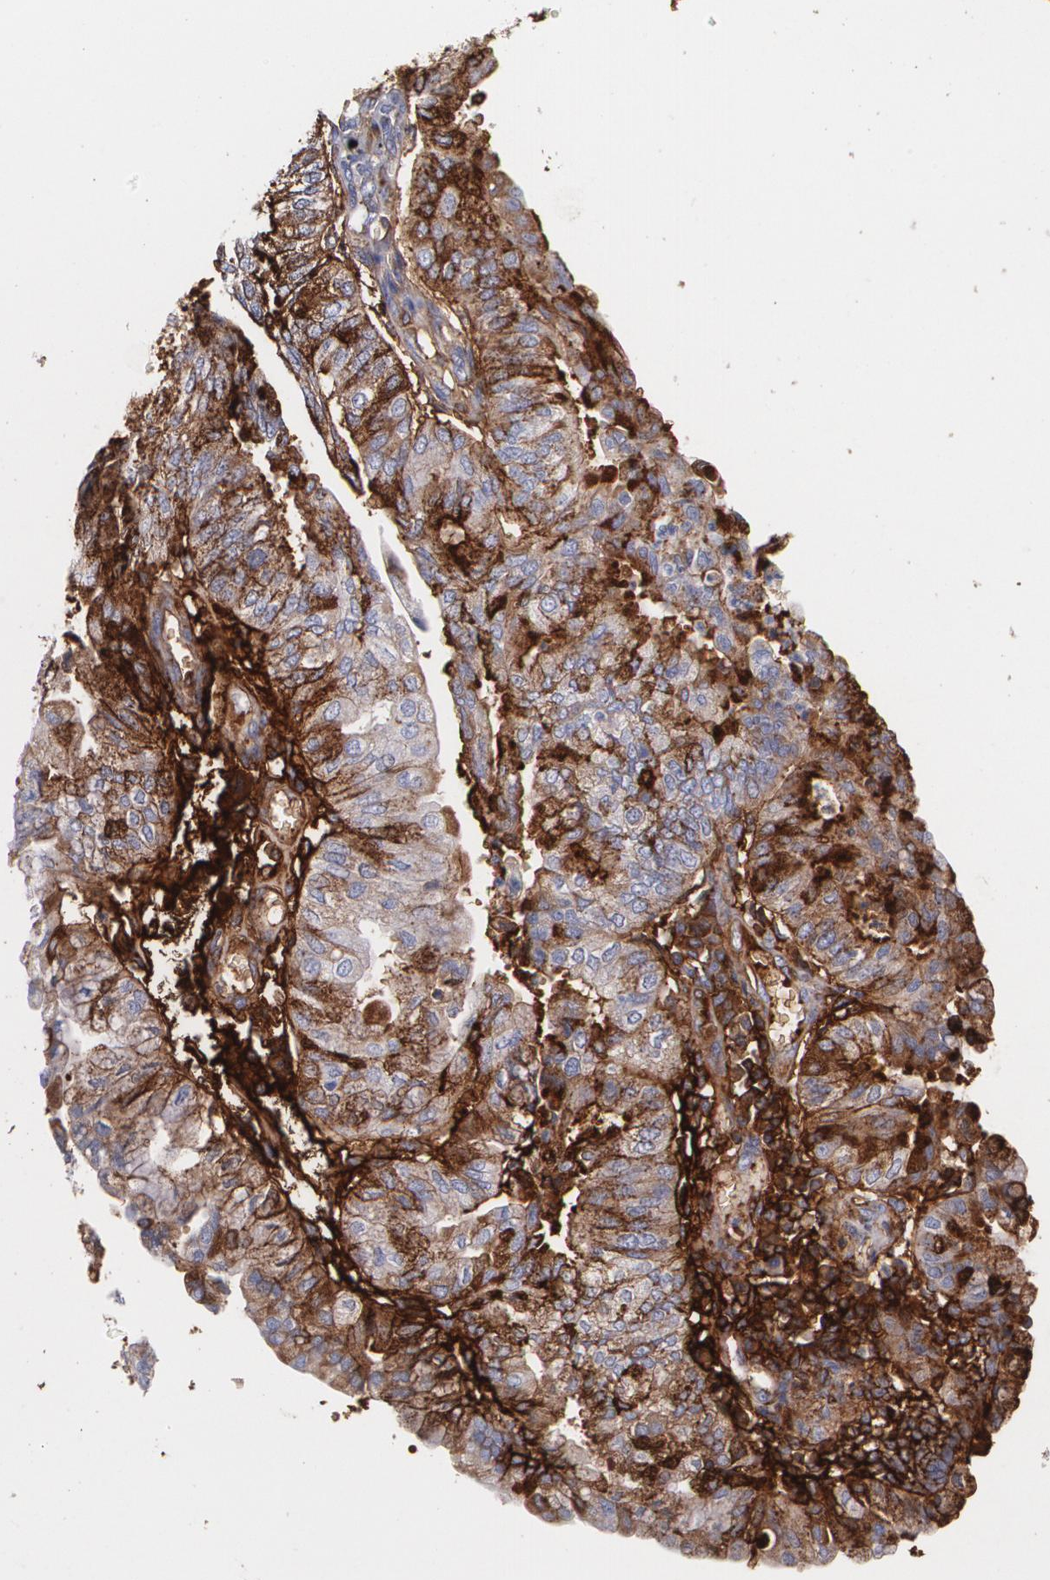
{"staining": {"intensity": "strong", "quantity": ">75%", "location": "cytoplasmic/membranous"}, "tissue": "endometrial cancer", "cell_type": "Tumor cells", "image_type": "cancer", "snomed": [{"axis": "morphology", "description": "Adenocarcinoma, NOS"}, {"axis": "topography", "description": "Endometrium"}], "caption": "The micrograph shows staining of adenocarcinoma (endometrial), revealing strong cytoplasmic/membranous protein positivity (brown color) within tumor cells.", "gene": "FBLN1", "patient": {"sex": "female", "age": 59}}